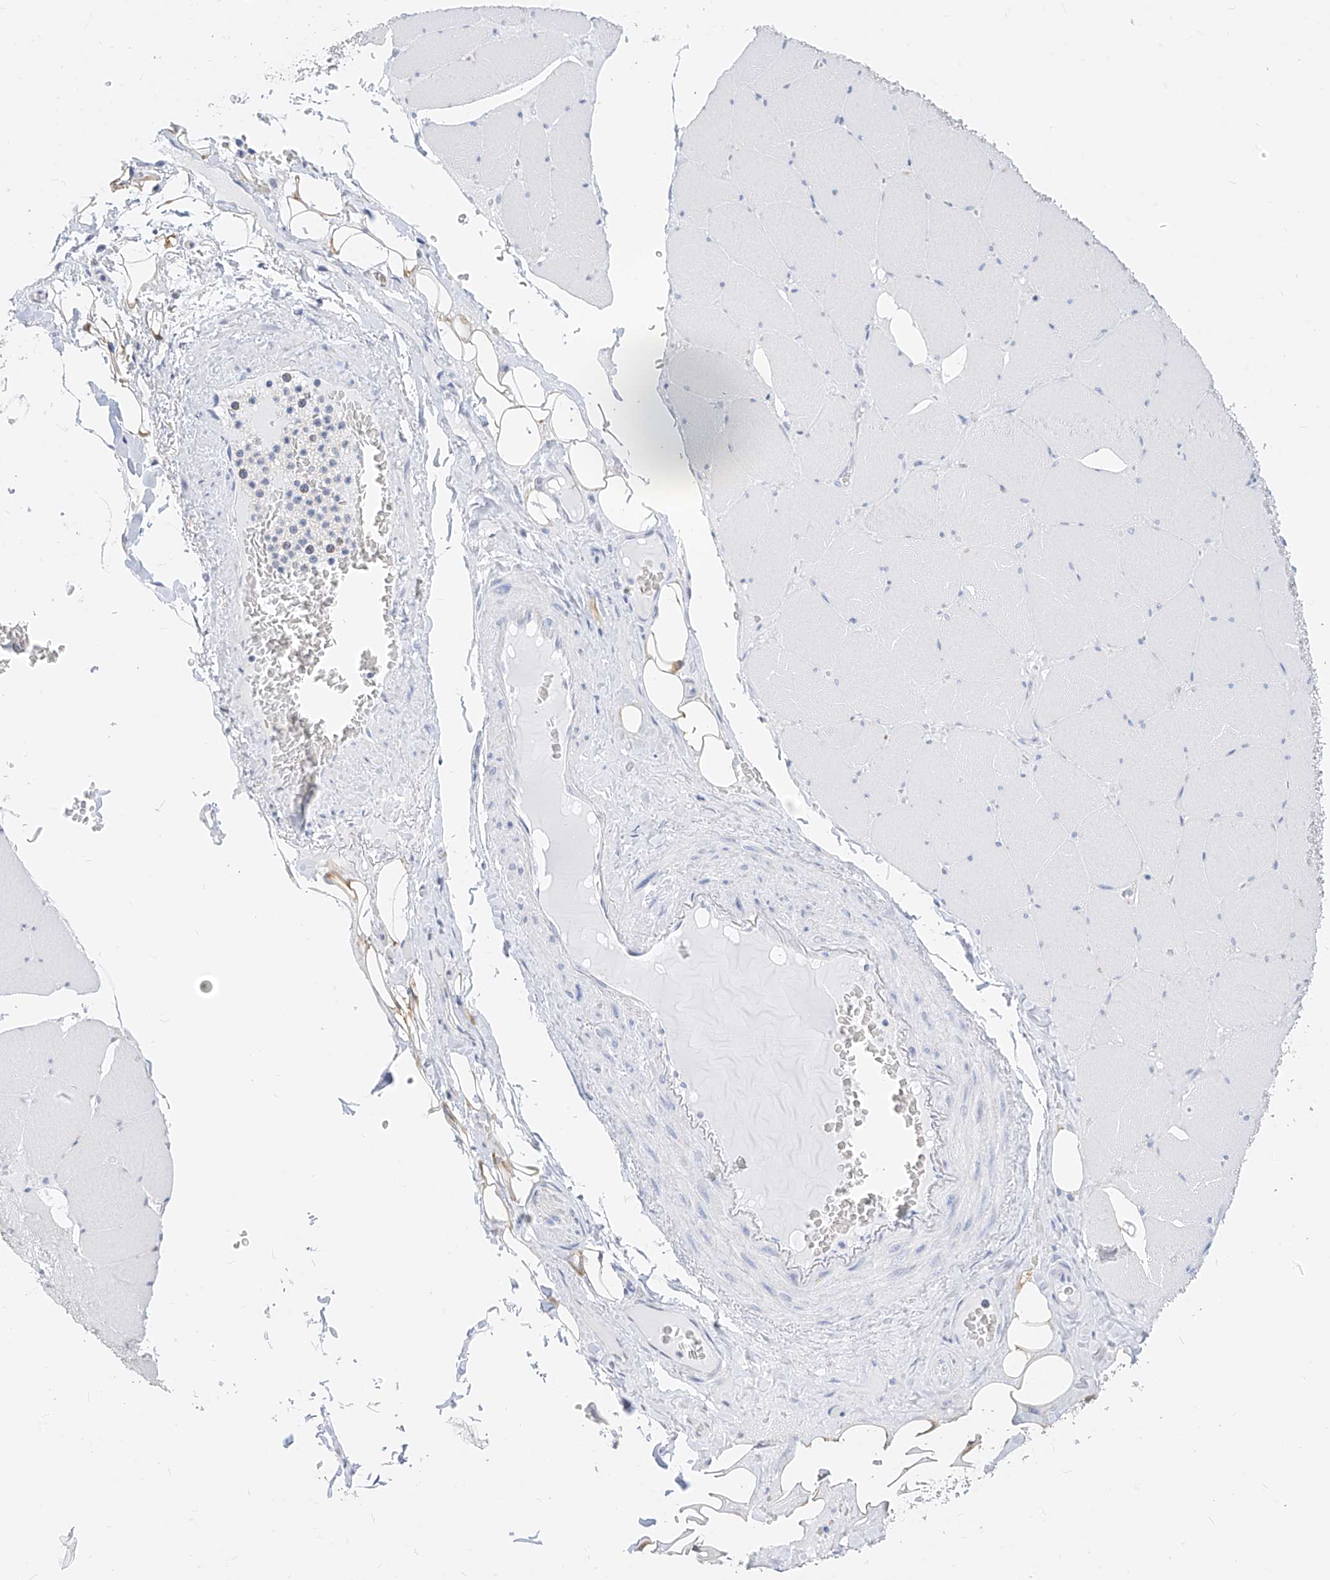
{"staining": {"intensity": "negative", "quantity": "none", "location": "none"}, "tissue": "skeletal muscle", "cell_type": "Myocytes", "image_type": "normal", "snomed": [{"axis": "morphology", "description": "Normal tissue, NOS"}, {"axis": "topography", "description": "Skeletal muscle"}, {"axis": "topography", "description": "Head-Neck"}], "caption": "Immunohistochemistry (IHC) micrograph of normal skeletal muscle: skeletal muscle stained with DAB (3,3'-diaminobenzidine) reveals no significant protein expression in myocytes.", "gene": "ZZEF1", "patient": {"sex": "male", "age": 66}}